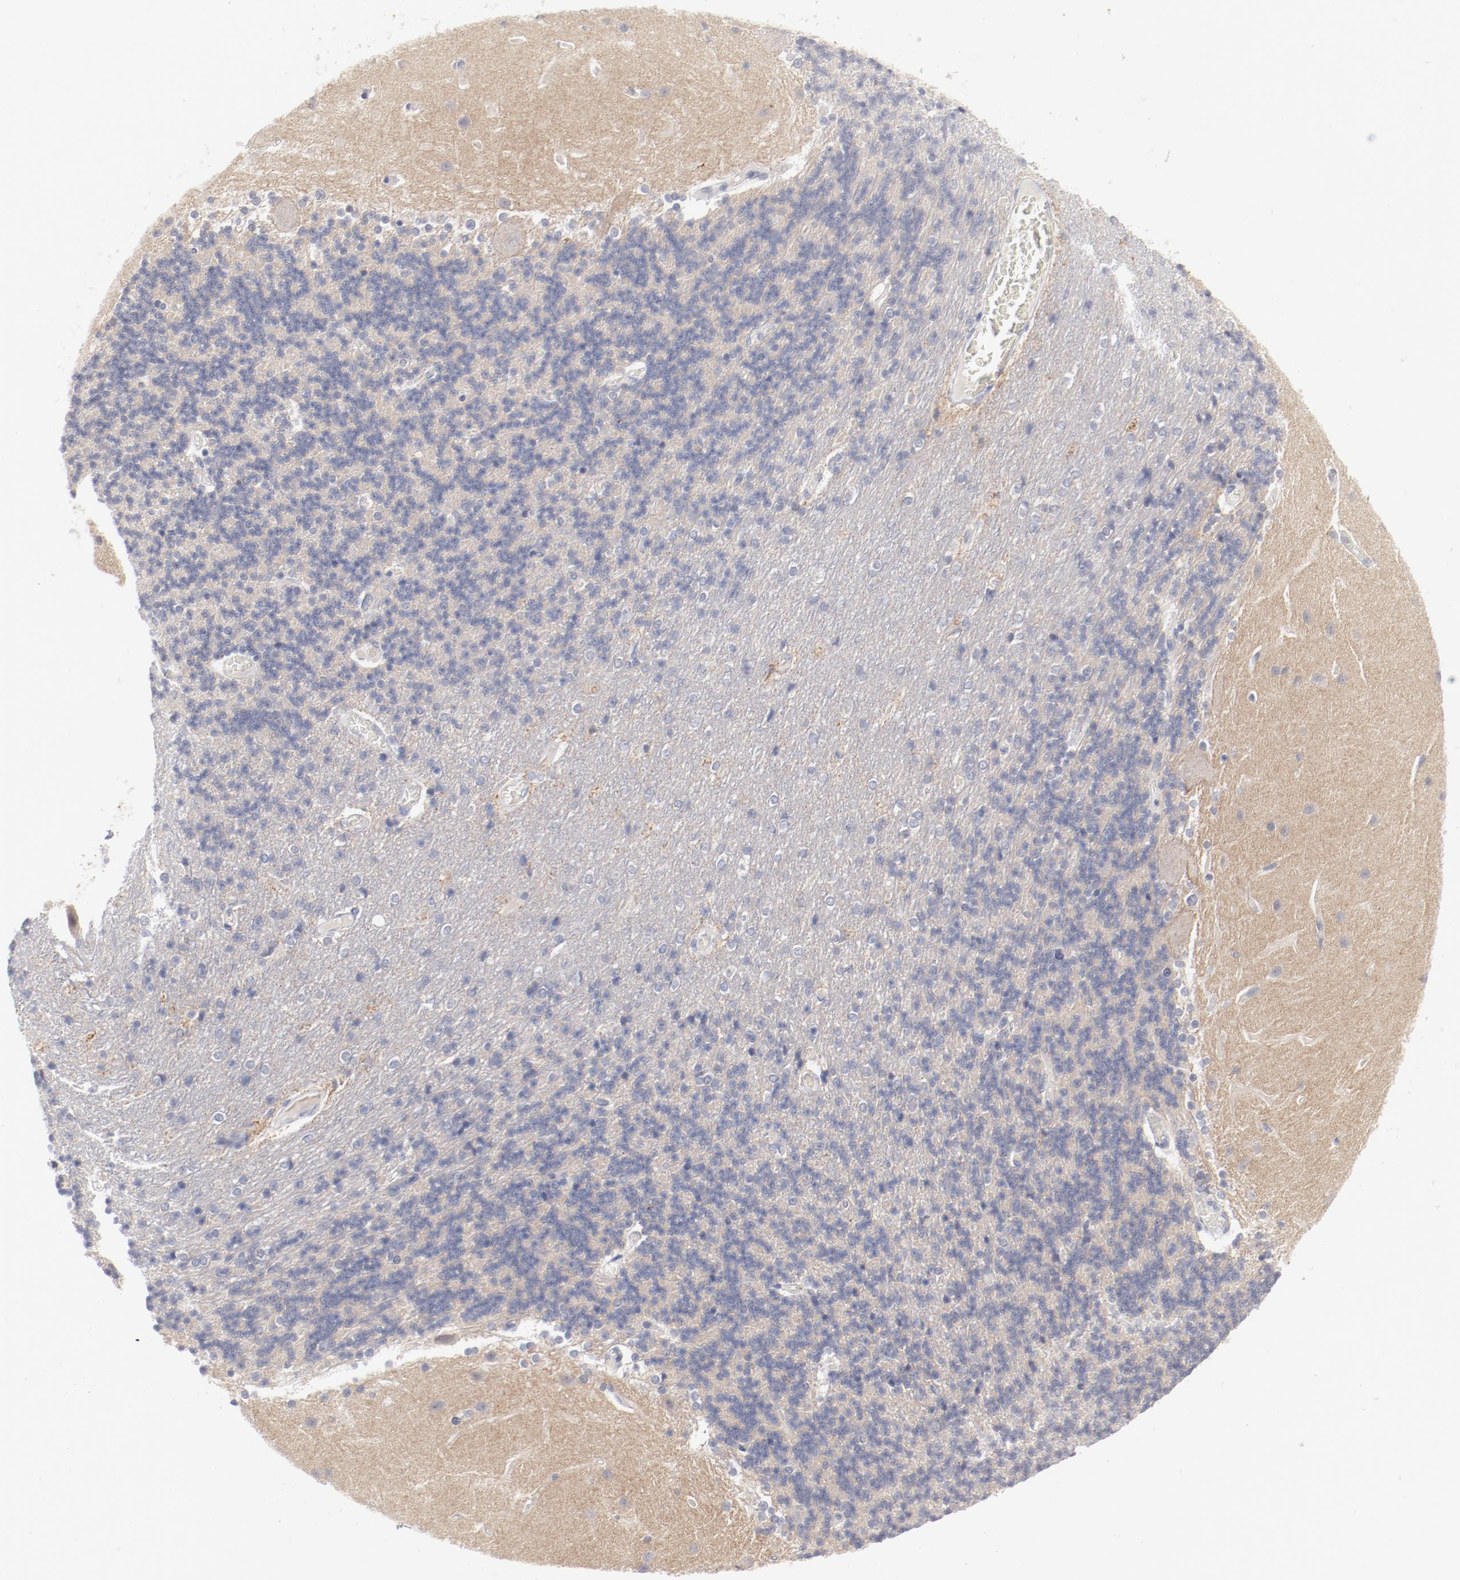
{"staining": {"intensity": "negative", "quantity": "none", "location": "none"}, "tissue": "cerebellum", "cell_type": "Cells in granular layer", "image_type": "normal", "snomed": [{"axis": "morphology", "description": "Normal tissue, NOS"}, {"axis": "topography", "description": "Cerebellum"}], "caption": "Benign cerebellum was stained to show a protein in brown. There is no significant expression in cells in granular layer. (Stains: DAB (3,3'-diaminobenzidine) IHC with hematoxylin counter stain, Microscopy: brightfield microscopy at high magnification).", "gene": "SH3BGR", "patient": {"sex": "female", "age": 54}}